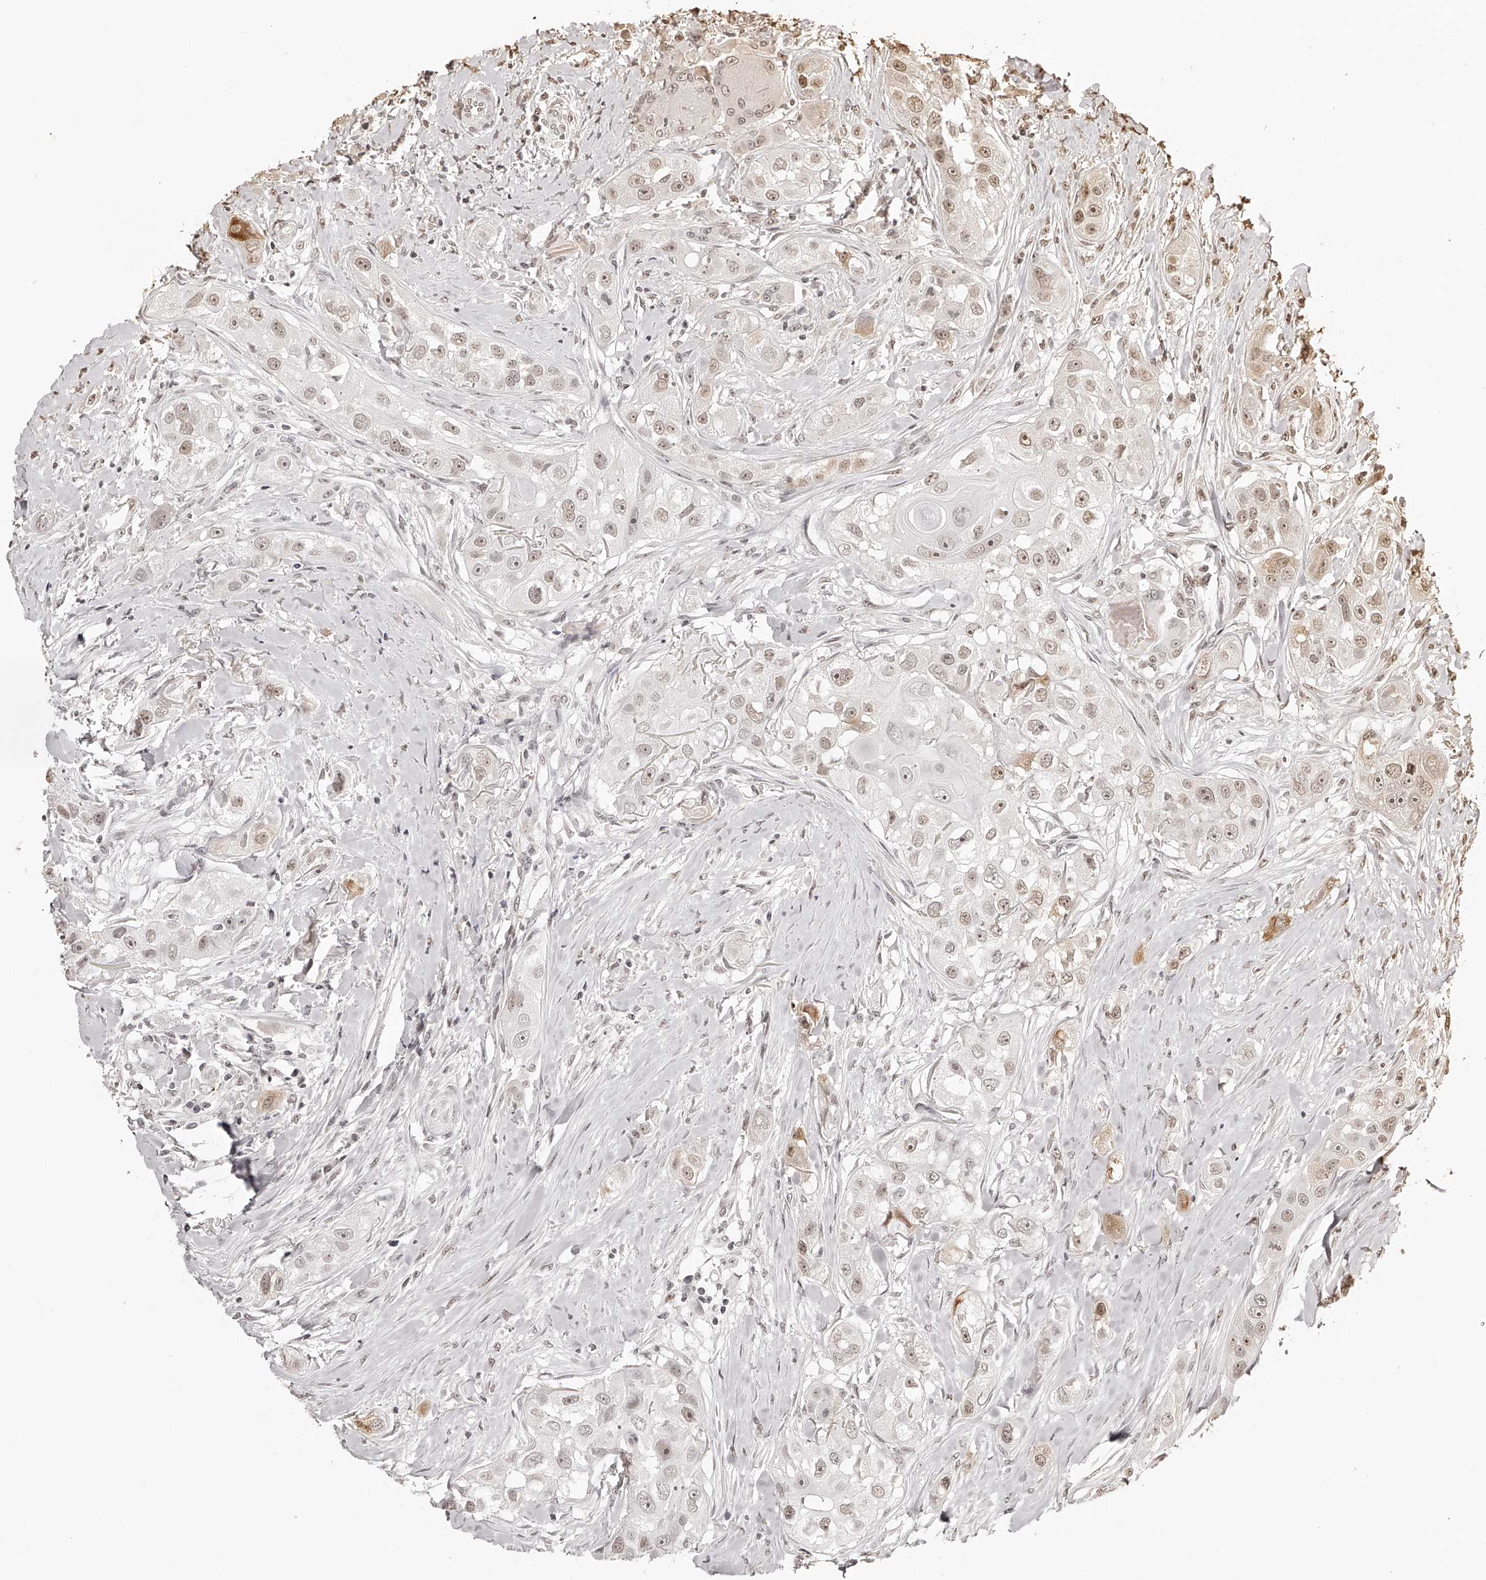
{"staining": {"intensity": "weak", "quantity": ">75%", "location": "nuclear"}, "tissue": "head and neck cancer", "cell_type": "Tumor cells", "image_type": "cancer", "snomed": [{"axis": "morphology", "description": "Normal tissue, NOS"}, {"axis": "morphology", "description": "Squamous cell carcinoma, NOS"}, {"axis": "topography", "description": "Skeletal muscle"}, {"axis": "topography", "description": "Head-Neck"}], "caption": "Human head and neck squamous cell carcinoma stained with a brown dye demonstrates weak nuclear positive expression in about >75% of tumor cells.", "gene": "ZNF503", "patient": {"sex": "male", "age": 51}}